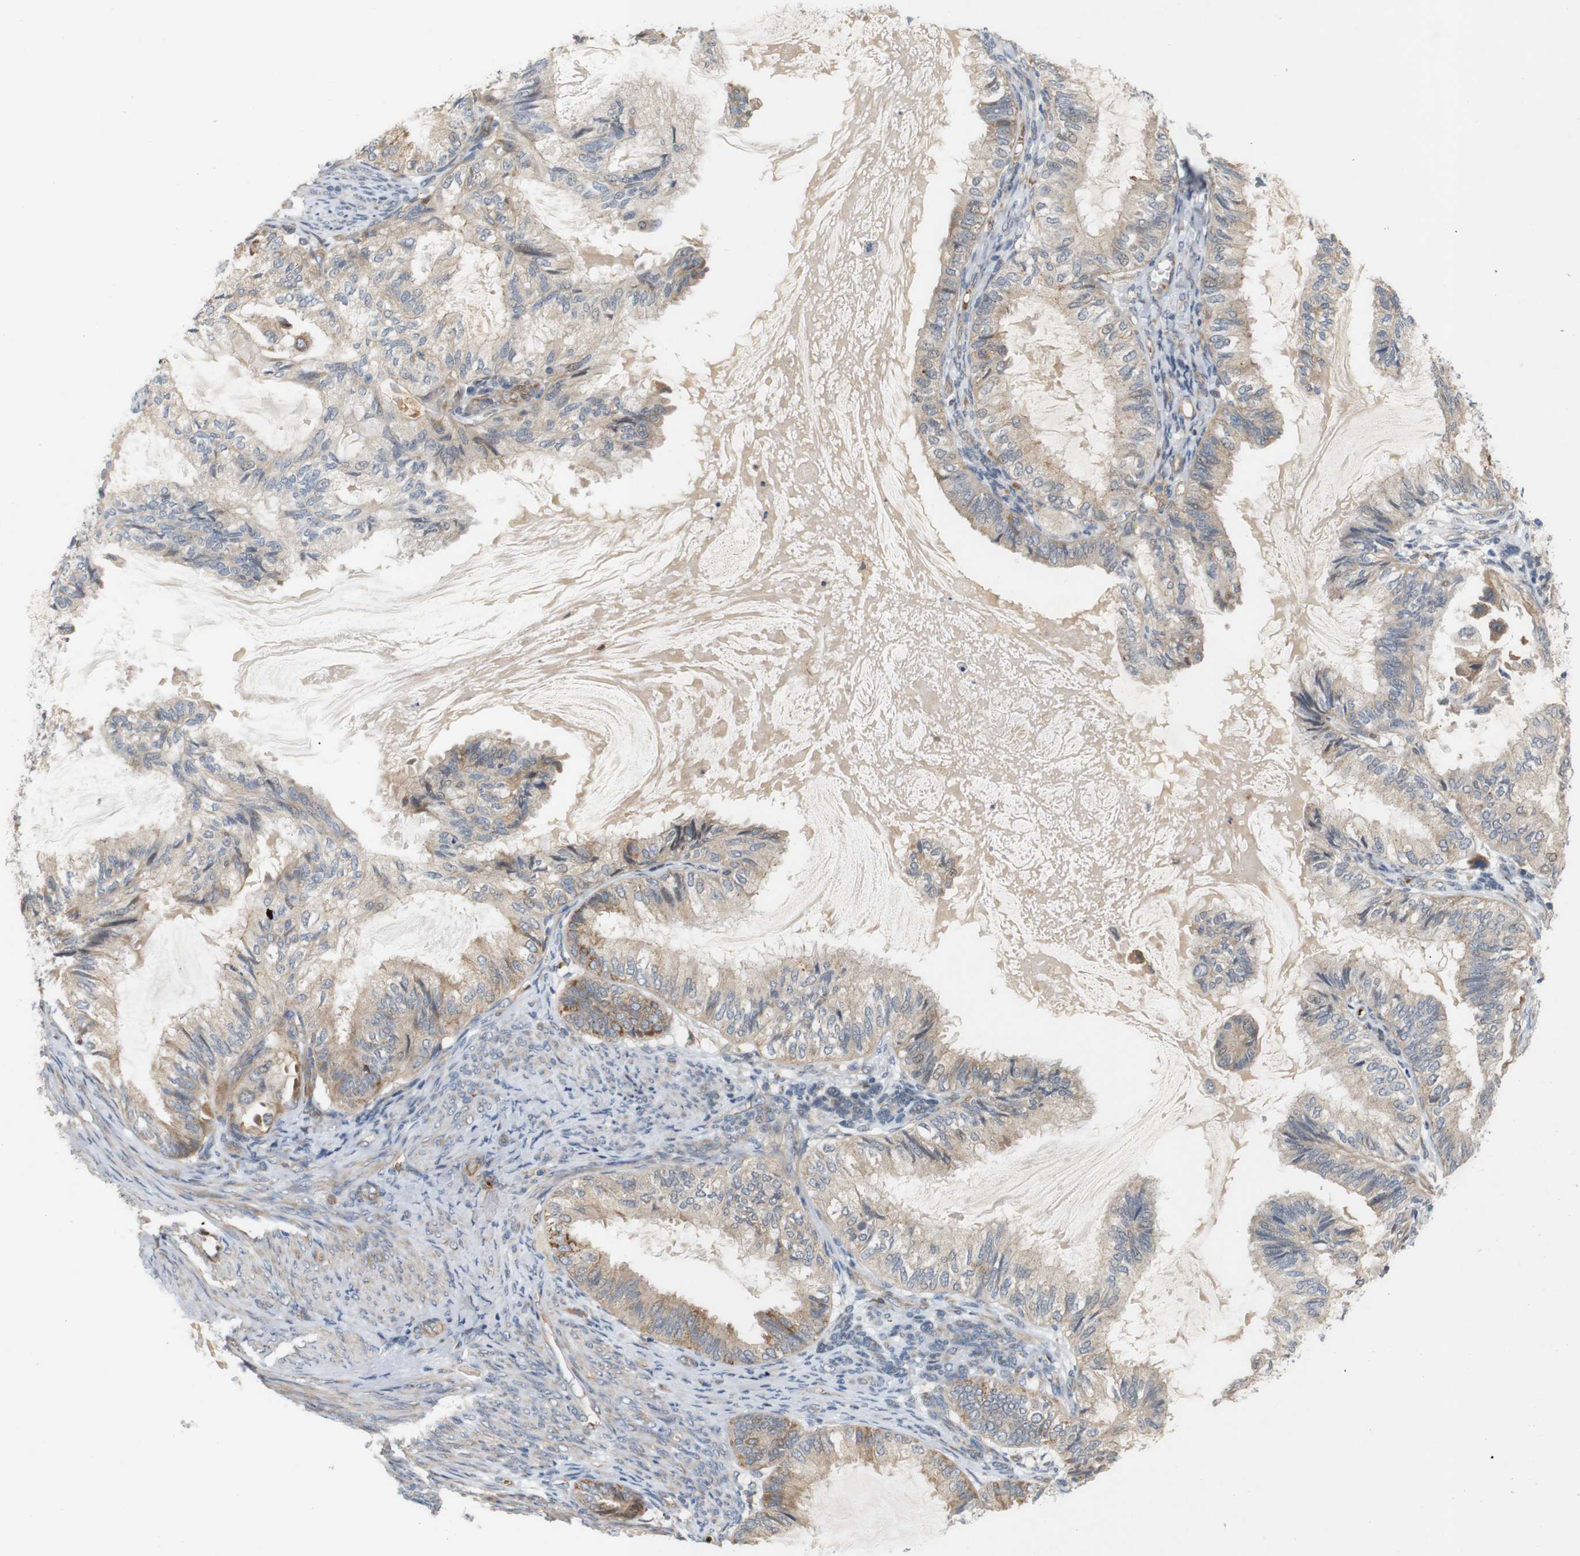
{"staining": {"intensity": "weak", "quantity": ">75%", "location": "cytoplasmic/membranous"}, "tissue": "cervical cancer", "cell_type": "Tumor cells", "image_type": "cancer", "snomed": [{"axis": "morphology", "description": "Normal tissue, NOS"}, {"axis": "morphology", "description": "Adenocarcinoma, NOS"}, {"axis": "topography", "description": "Cervix"}, {"axis": "topography", "description": "Endometrium"}], "caption": "This photomicrograph demonstrates IHC staining of adenocarcinoma (cervical), with low weak cytoplasmic/membranous expression in approximately >75% of tumor cells.", "gene": "RPTOR", "patient": {"sex": "female", "age": 86}}